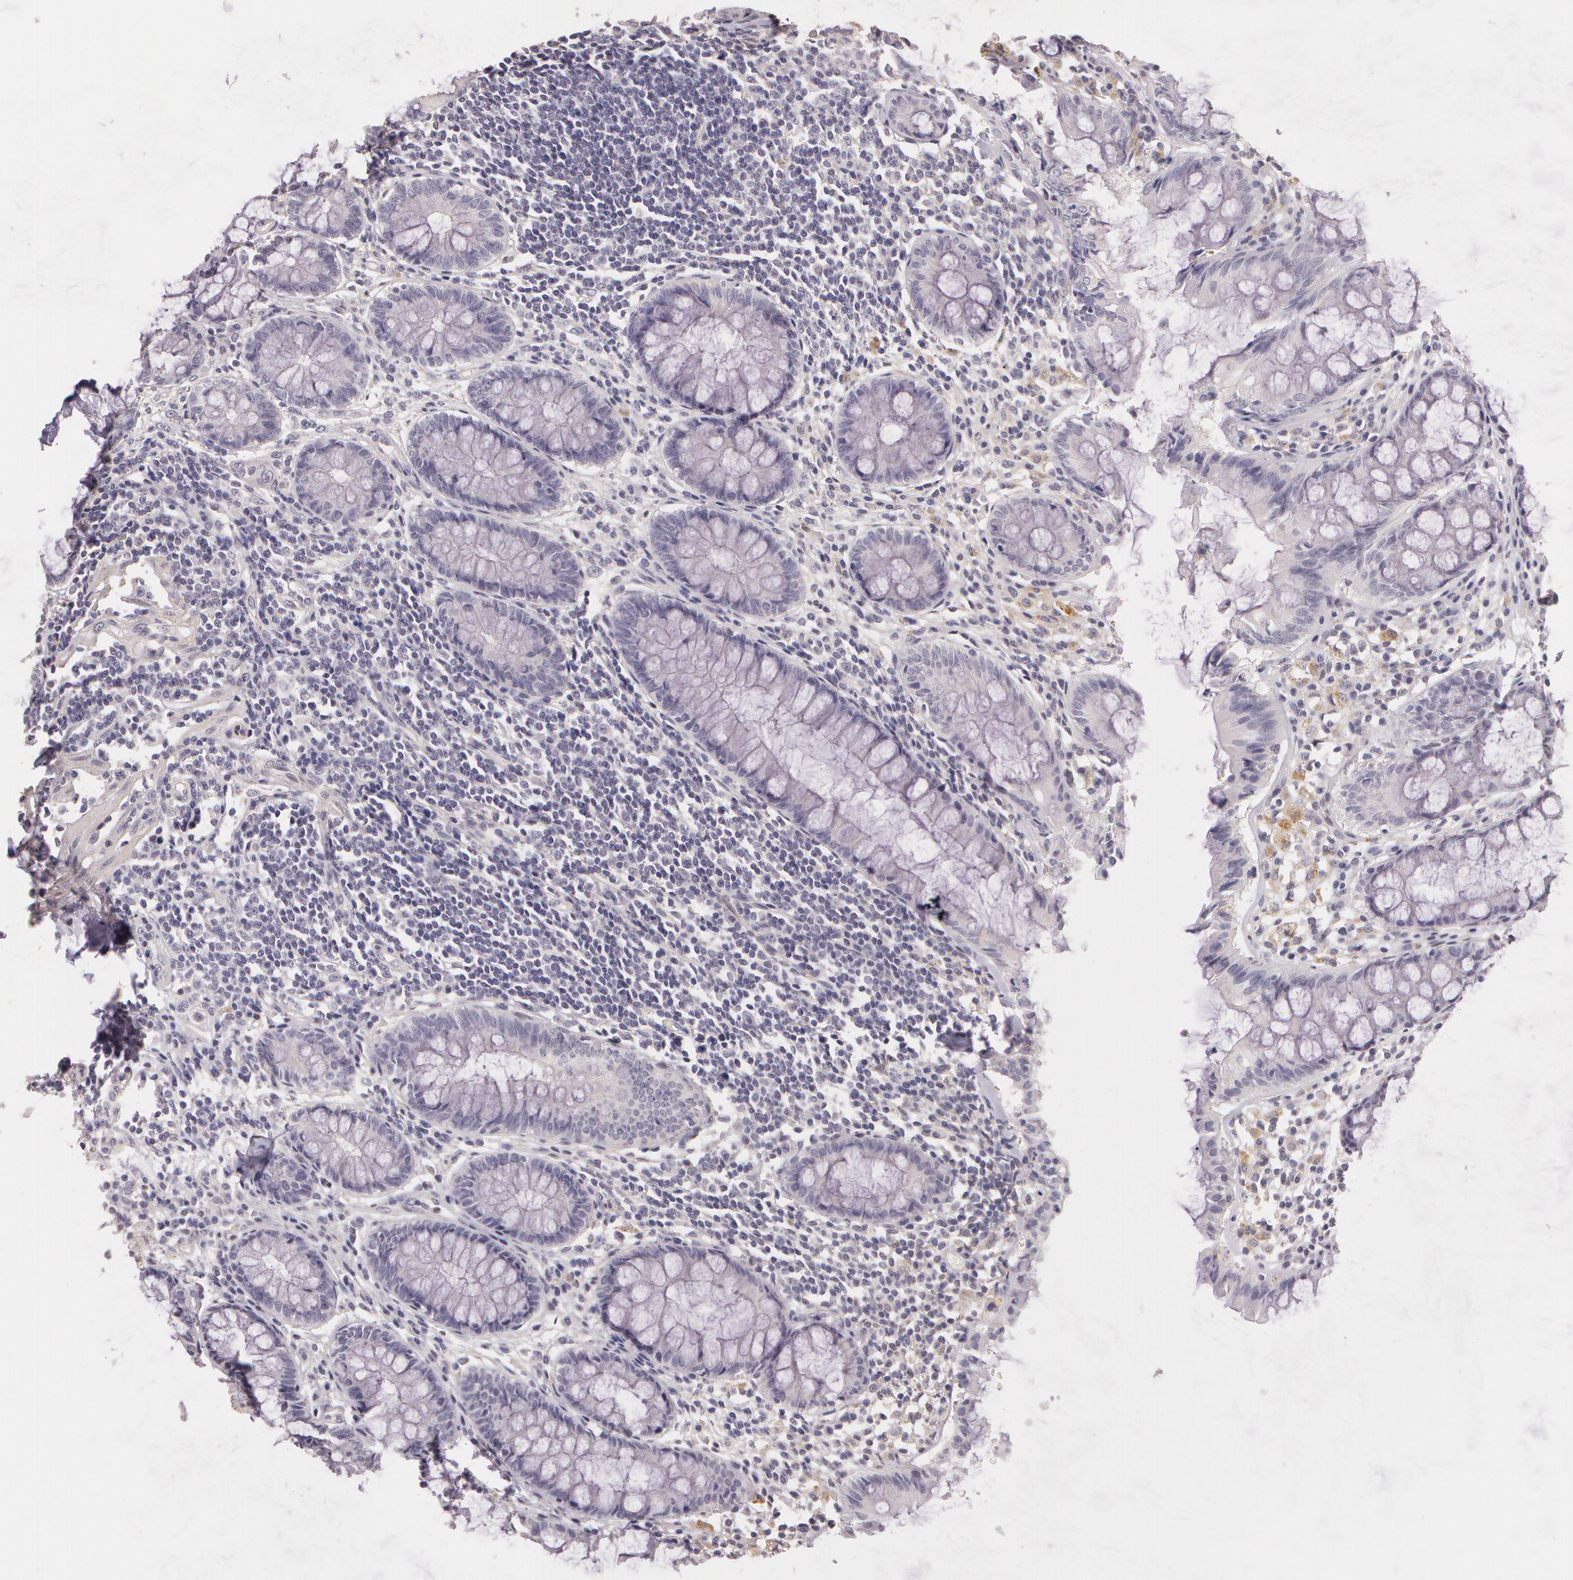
{"staining": {"intensity": "negative", "quantity": "none", "location": "none"}, "tissue": "rectum", "cell_type": "Glandular cells", "image_type": "normal", "snomed": [{"axis": "morphology", "description": "Normal tissue, NOS"}, {"axis": "topography", "description": "Rectum"}], "caption": "Immunohistochemical staining of benign rectum displays no significant expression in glandular cells.", "gene": "G2E3", "patient": {"sex": "female", "age": 66}}